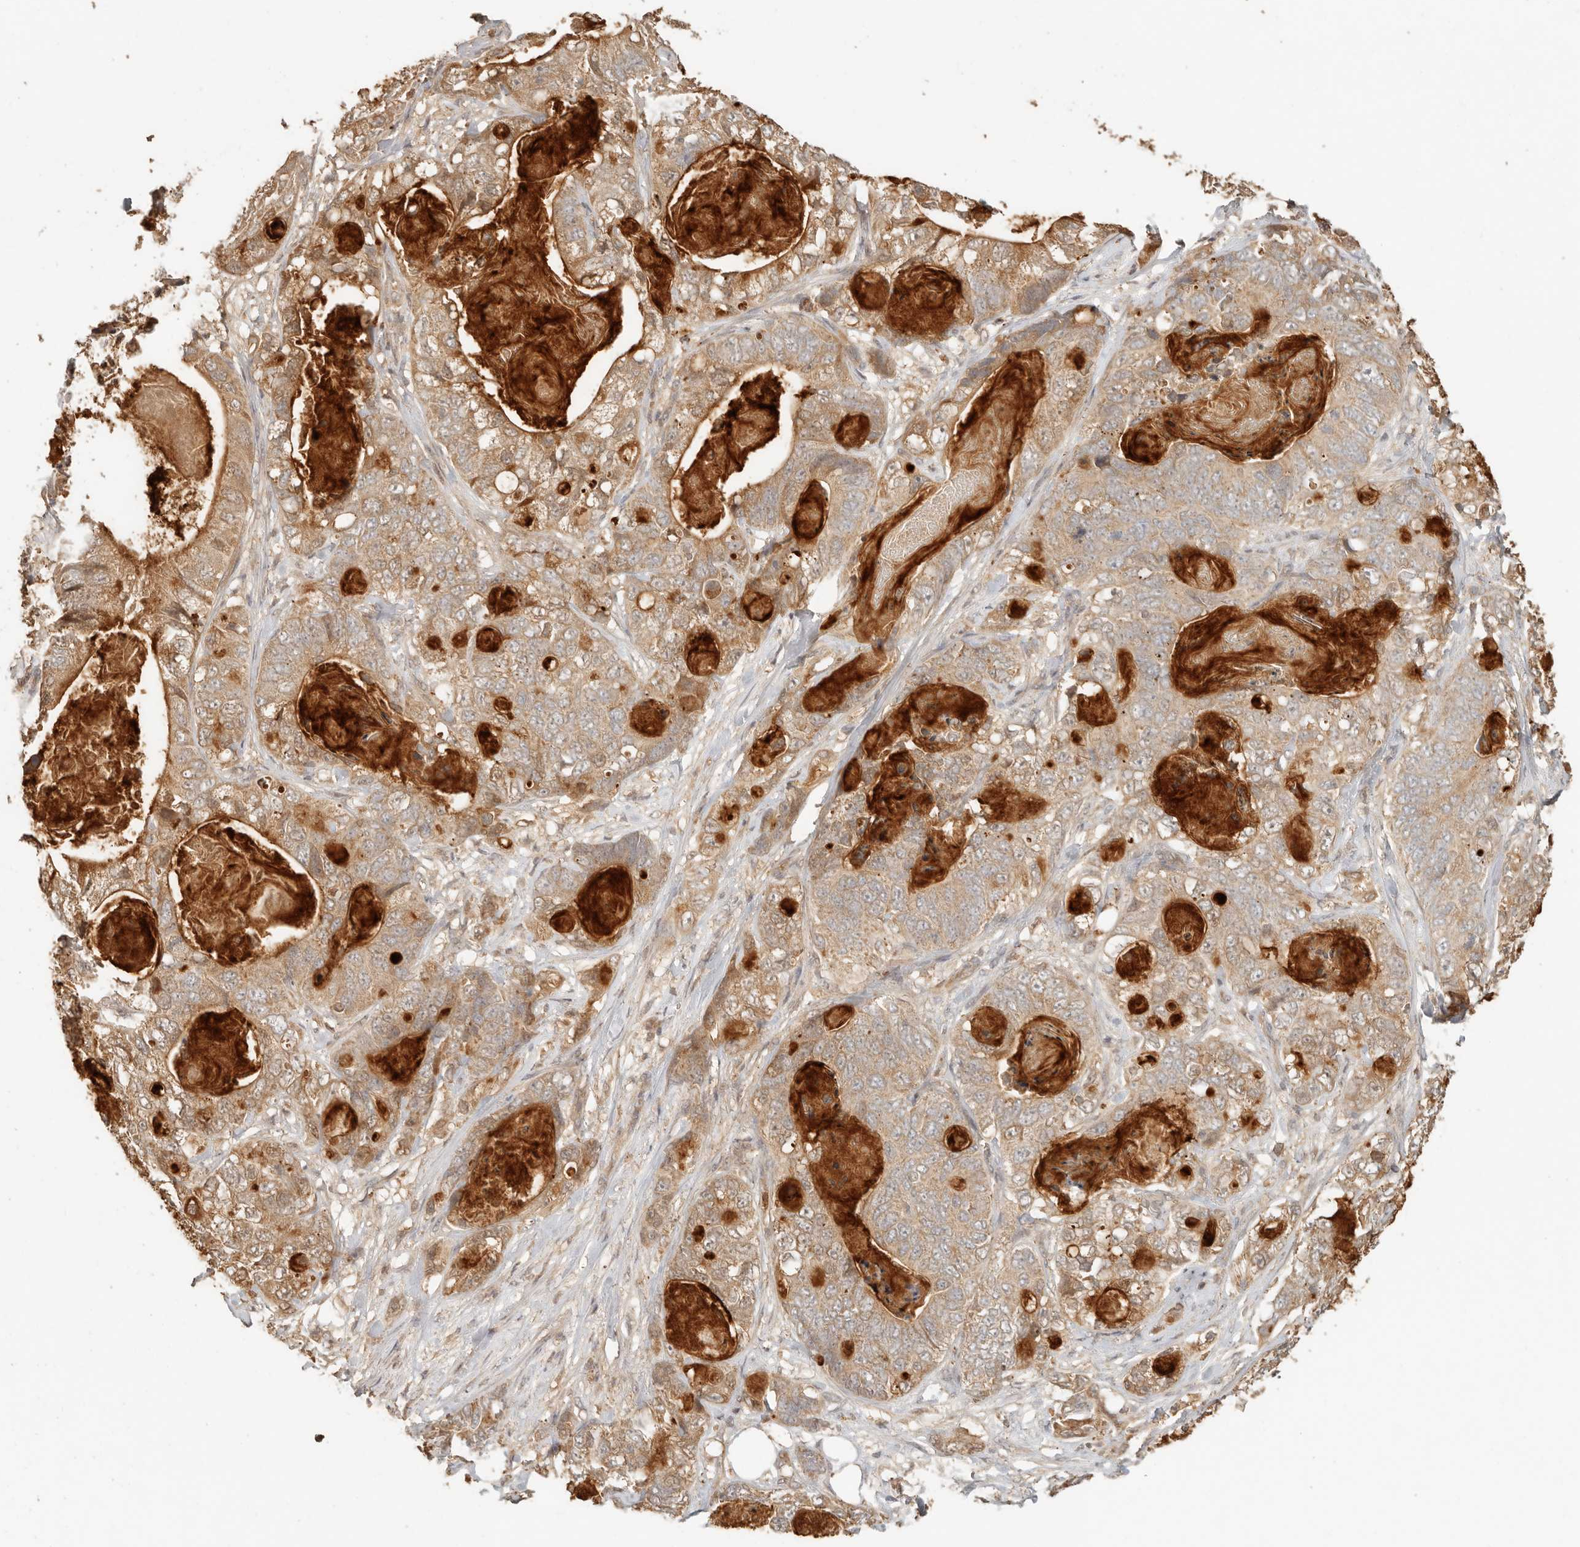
{"staining": {"intensity": "weak", "quantity": ">75%", "location": "cytoplasmic/membranous"}, "tissue": "stomach cancer", "cell_type": "Tumor cells", "image_type": "cancer", "snomed": [{"axis": "morphology", "description": "Normal tissue, NOS"}, {"axis": "morphology", "description": "Adenocarcinoma, NOS"}, {"axis": "topography", "description": "Stomach"}], "caption": "There is low levels of weak cytoplasmic/membranous staining in tumor cells of stomach cancer, as demonstrated by immunohistochemical staining (brown color).", "gene": "INTS11", "patient": {"sex": "female", "age": 89}}